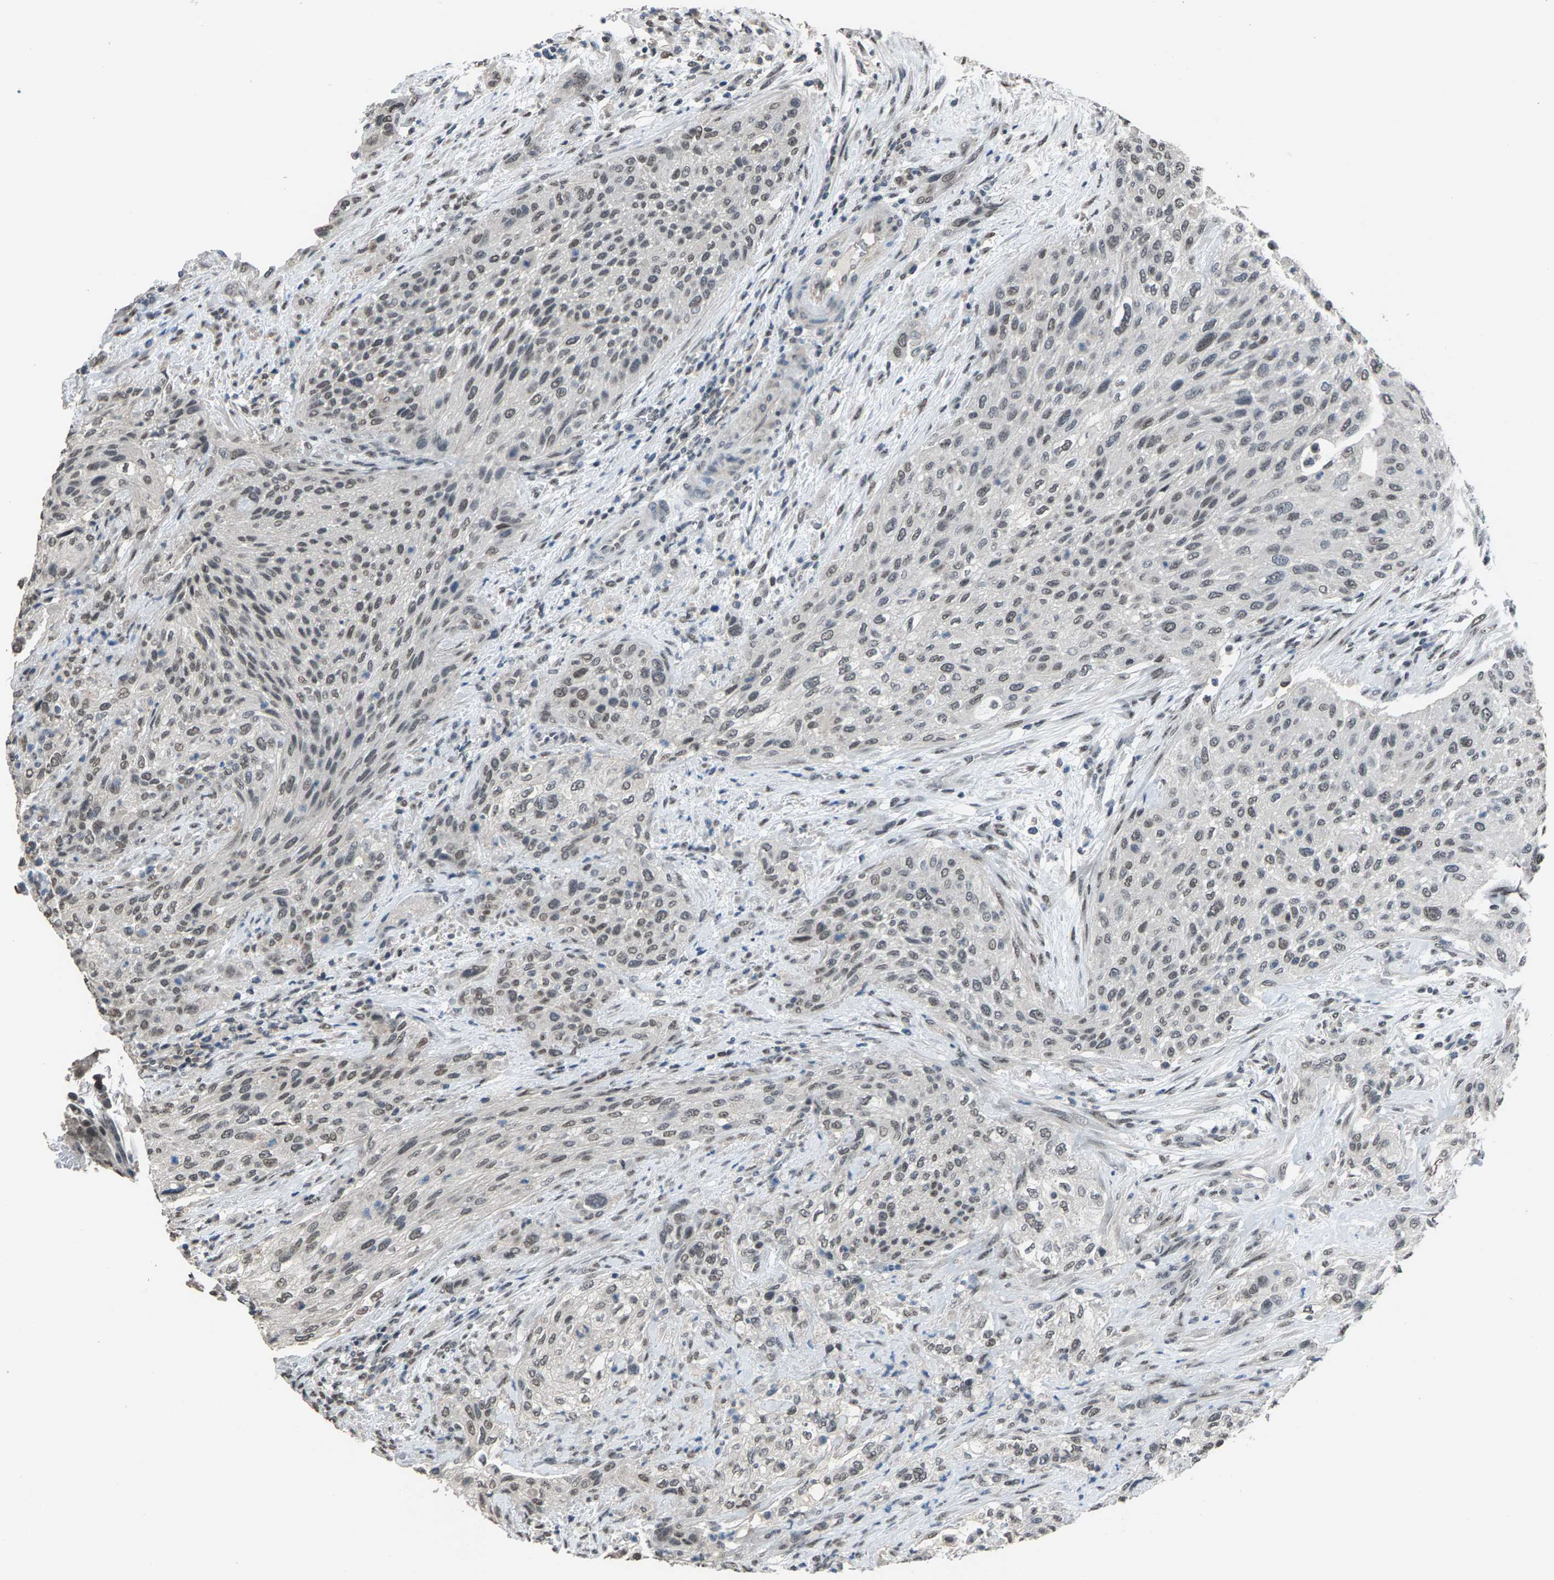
{"staining": {"intensity": "weak", "quantity": "25%-75%", "location": "nuclear"}, "tissue": "urothelial cancer", "cell_type": "Tumor cells", "image_type": "cancer", "snomed": [{"axis": "morphology", "description": "Urothelial carcinoma, Low grade"}, {"axis": "morphology", "description": "Urothelial carcinoma, High grade"}, {"axis": "topography", "description": "Urinary bladder"}], "caption": "A brown stain shows weak nuclear staining of a protein in low-grade urothelial carcinoma tumor cells.", "gene": "ZNF276", "patient": {"sex": "male", "age": 35}}